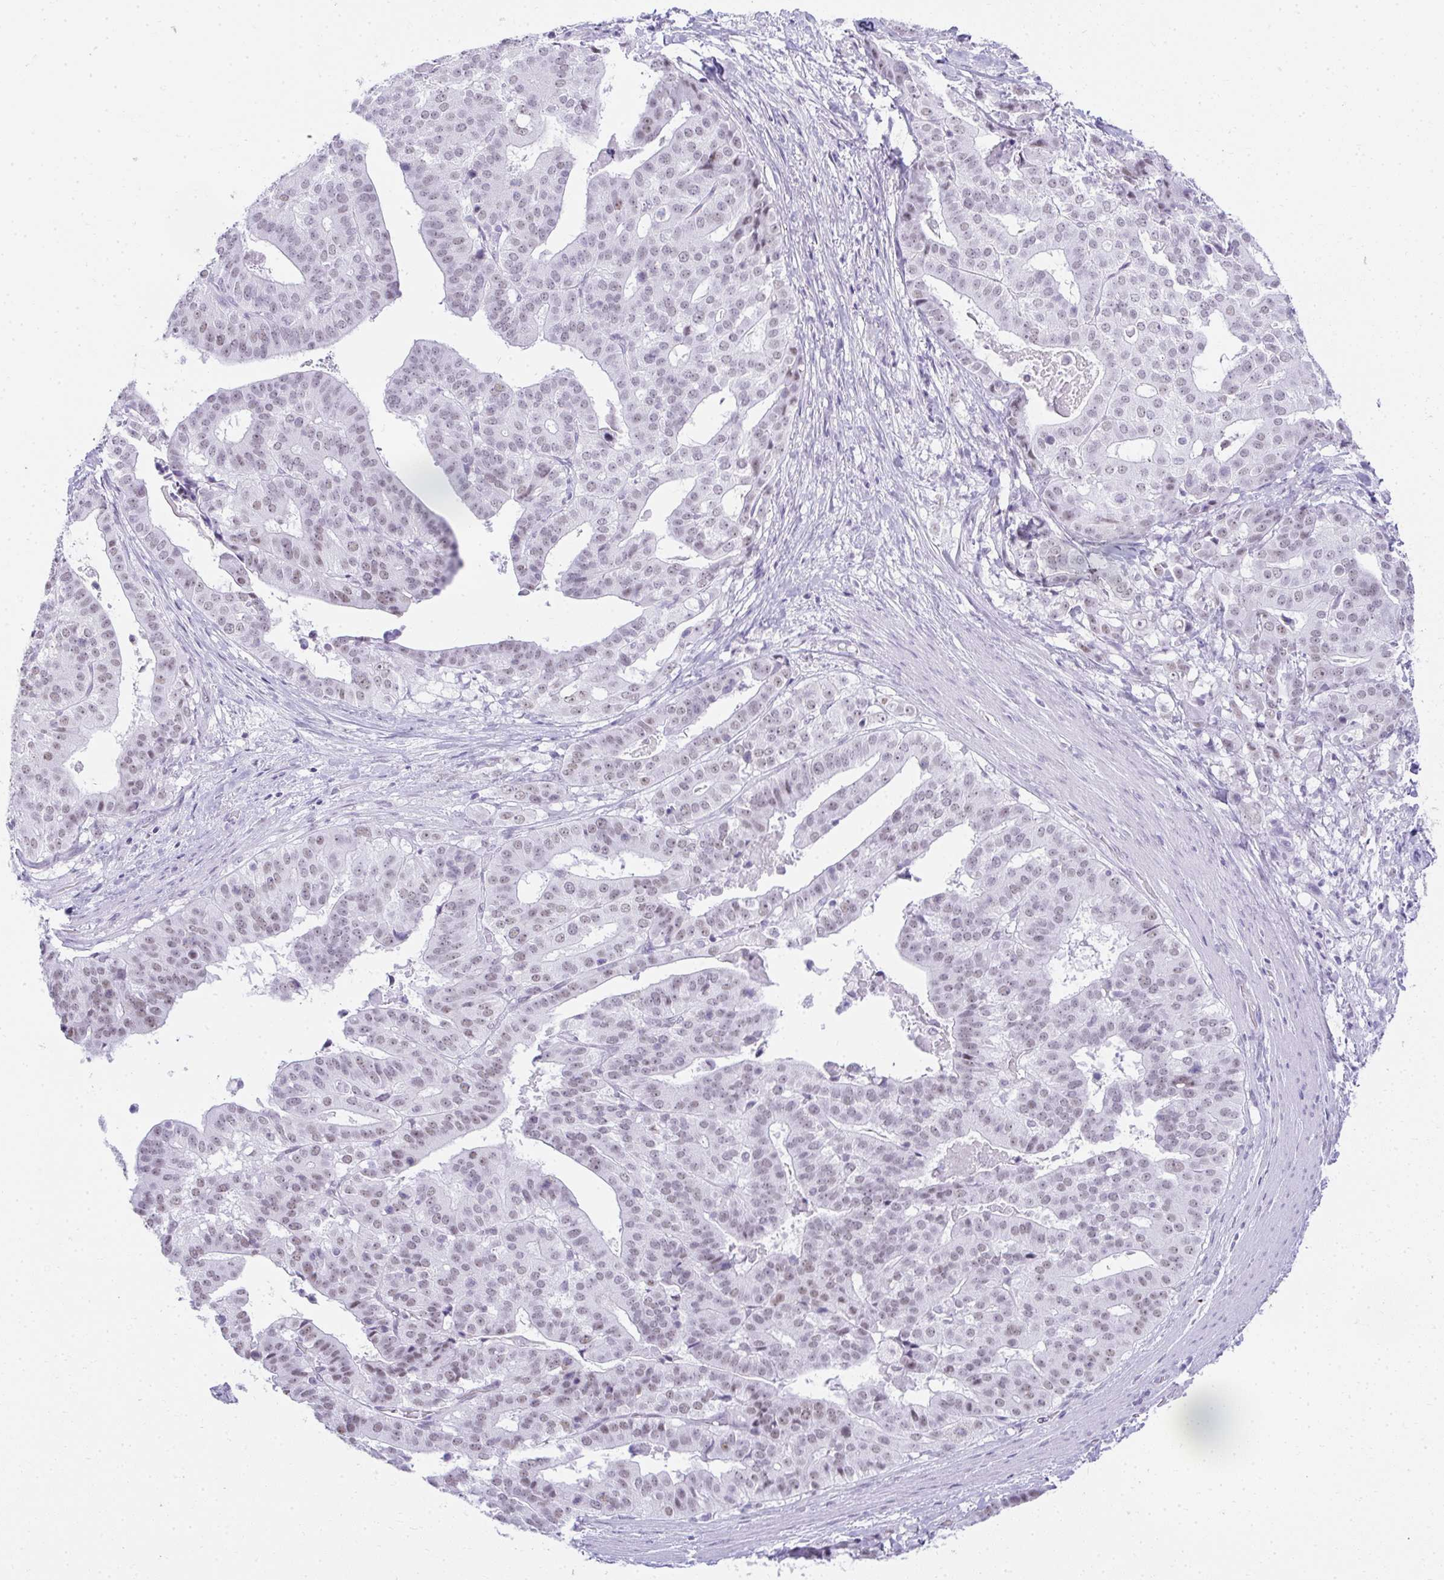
{"staining": {"intensity": "weak", "quantity": "25%-75%", "location": "nuclear"}, "tissue": "stomach cancer", "cell_type": "Tumor cells", "image_type": "cancer", "snomed": [{"axis": "morphology", "description": "Adenocarcinoma, NOS"}, {"axis": "topography", "description": "Stomach"}], "caption": "Tumor cells display weak nuclear expression in about 25%-75% of cells in adenocarcinoma (stomach).", "gene": "PLA2G1B", "patient": {"sex": "male", "age": 48}}